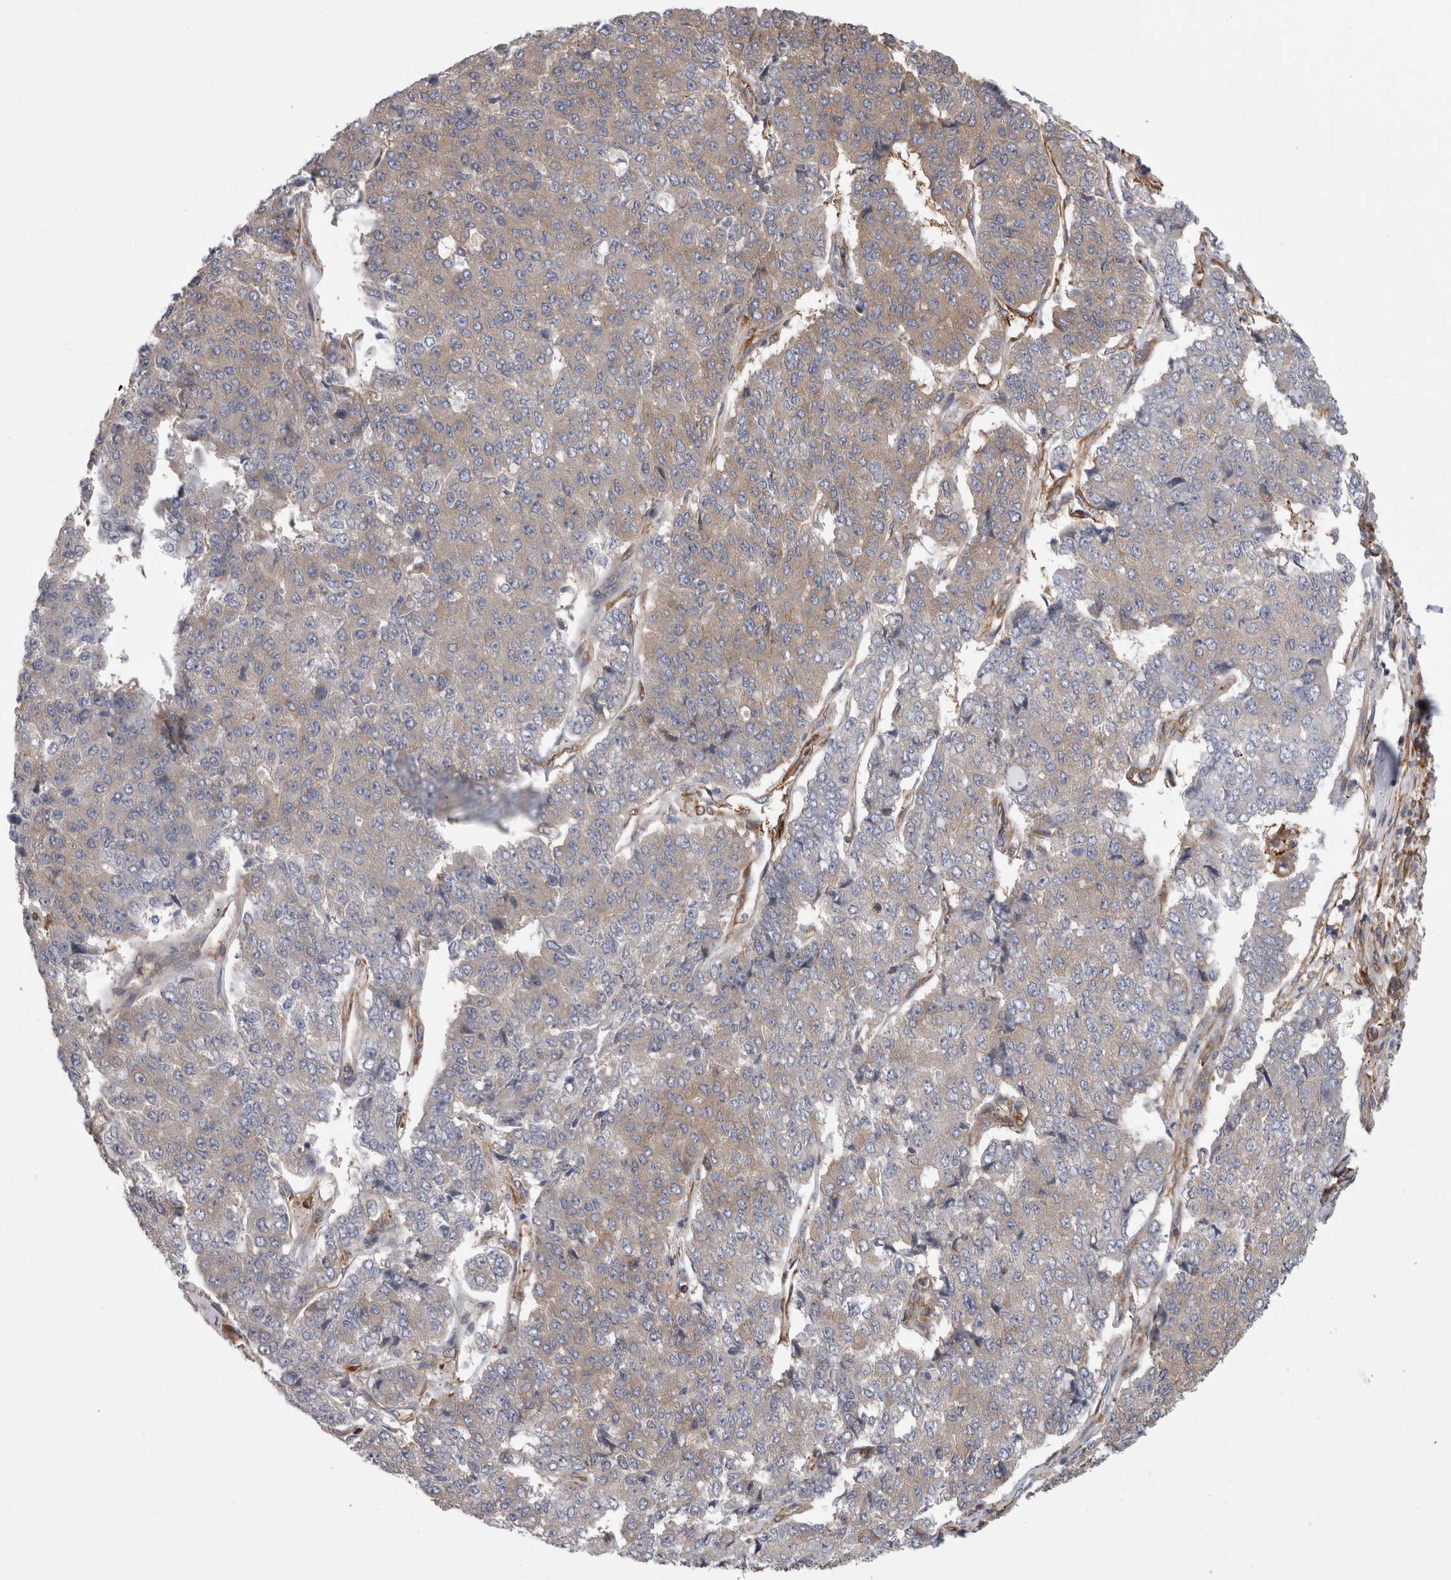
{"staining": {"intensity": "weak", "quantity": ">75%", "location": "cytoplasmic/membranous"}, "tissue": "pancreatic cancer", "cell_type": "Tumor cells", "image_type": "cancer", "snomed": [{"axis": "morphology", "description": "Adenocarcinoma, NOS"}, {"axis": "topography", "description": "Pancreas"}], "caption": "Protein expression analysis of human pancreatic cancer reveals weak cytoplasmic/membranous positivity in about >75% of tumor cells. The staining was performed using DAB (3,3'-diaminobenzidine) to visualize the protein expression in brown, while the nuclei were stained in blue with hematoxylin (Magnification: 20x).", "gene": "EPRS1", "patient": {"sex": "male", "age": 50}}